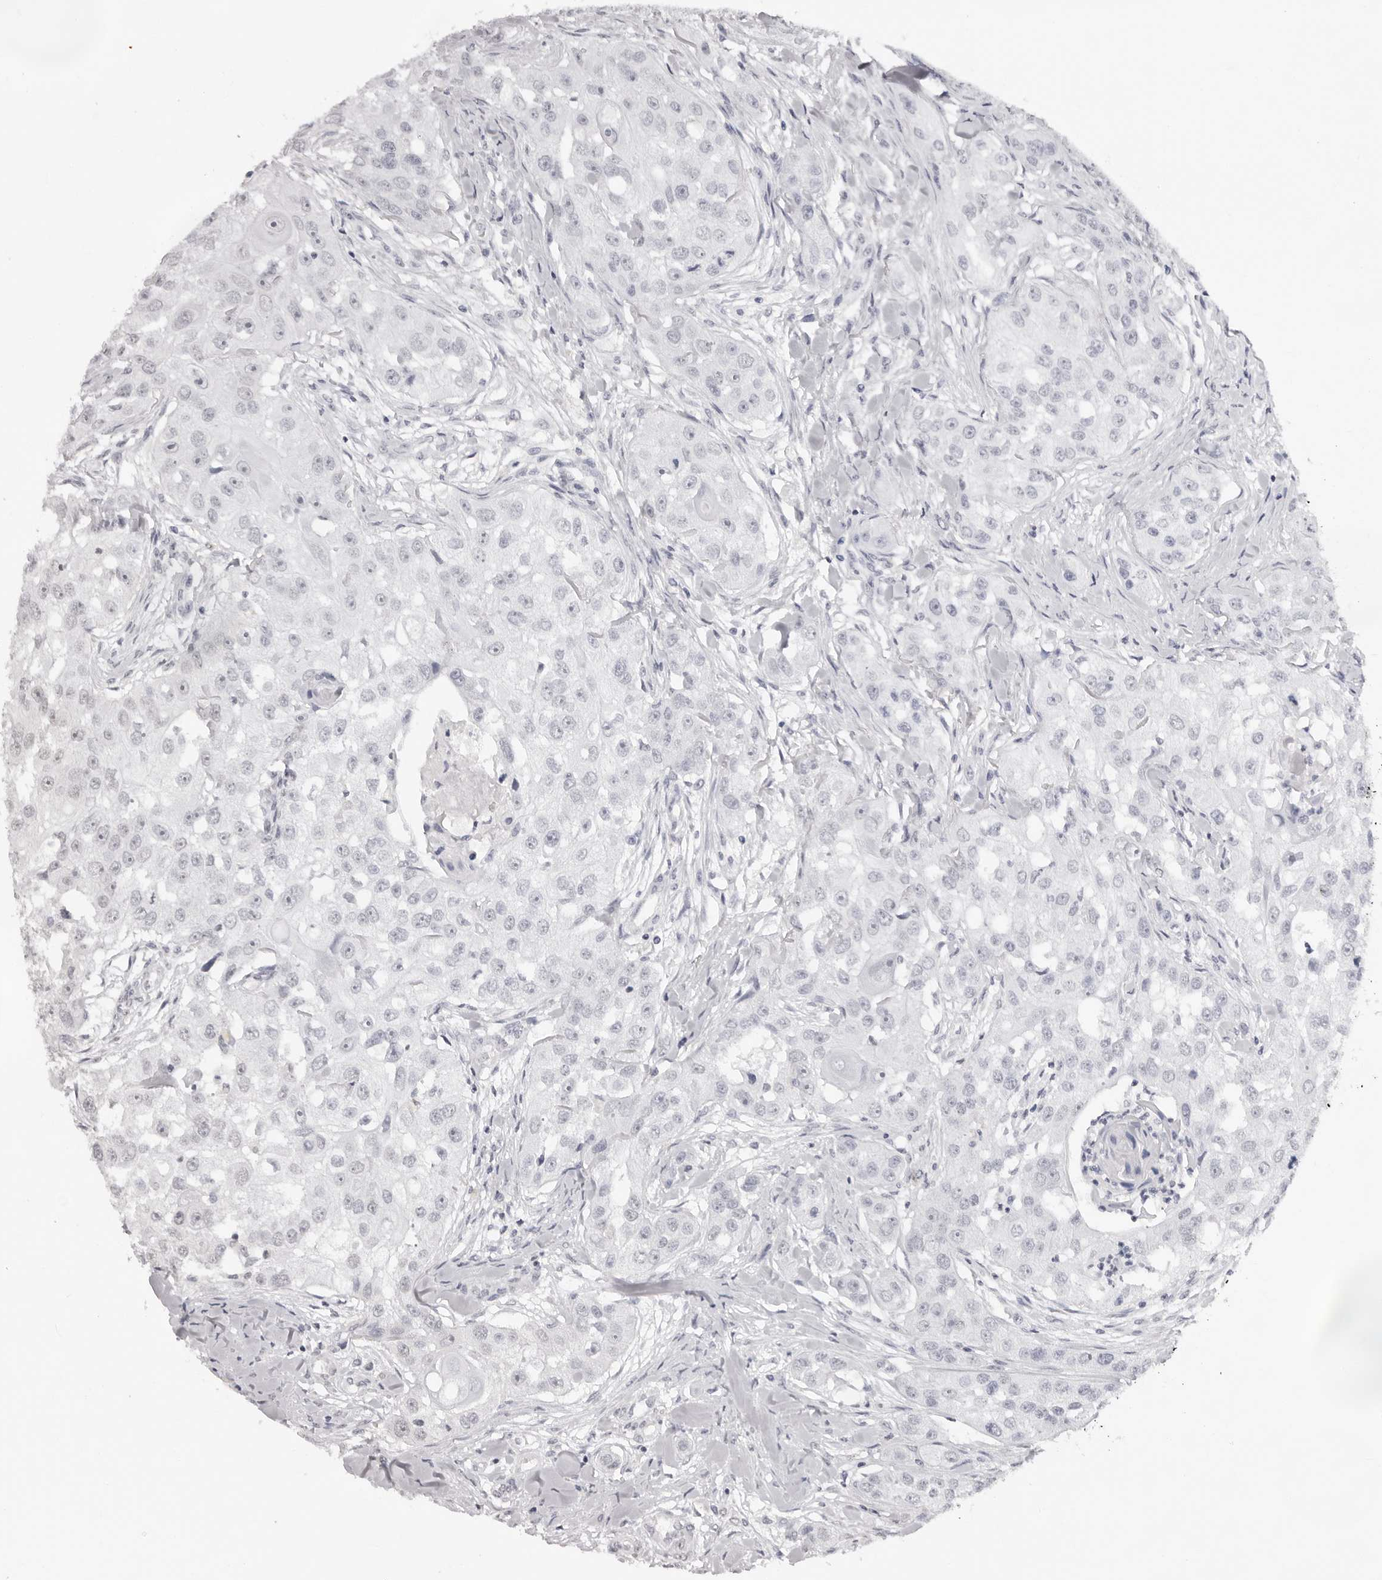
{"staining": {"intensity": "negative", "quantity": "none", "location": "none"}, "tissue": "head and neck cancer", "cell_type": "Tumor cells", "image_type": "cancer", "snomed": [{"axis": "morphology", "description": "Normal tissue, NOS"}, {"axis": "morphology", "description": "Squamous cell carcinoma, NOS"}, {"axis": "topography", "description": "Skeletal muscle"}, {"axis": "topography", "description": "Head-Neck"}], "caption": "The histopathology image shows no significant staining in tumor cells of head and neck squamous cell carcinoma. (Brightfield microscopy of DAB immunohistochemistry at high magnification).", "gene": "NTM", "patient": {"sex": "male", "age": 51}}